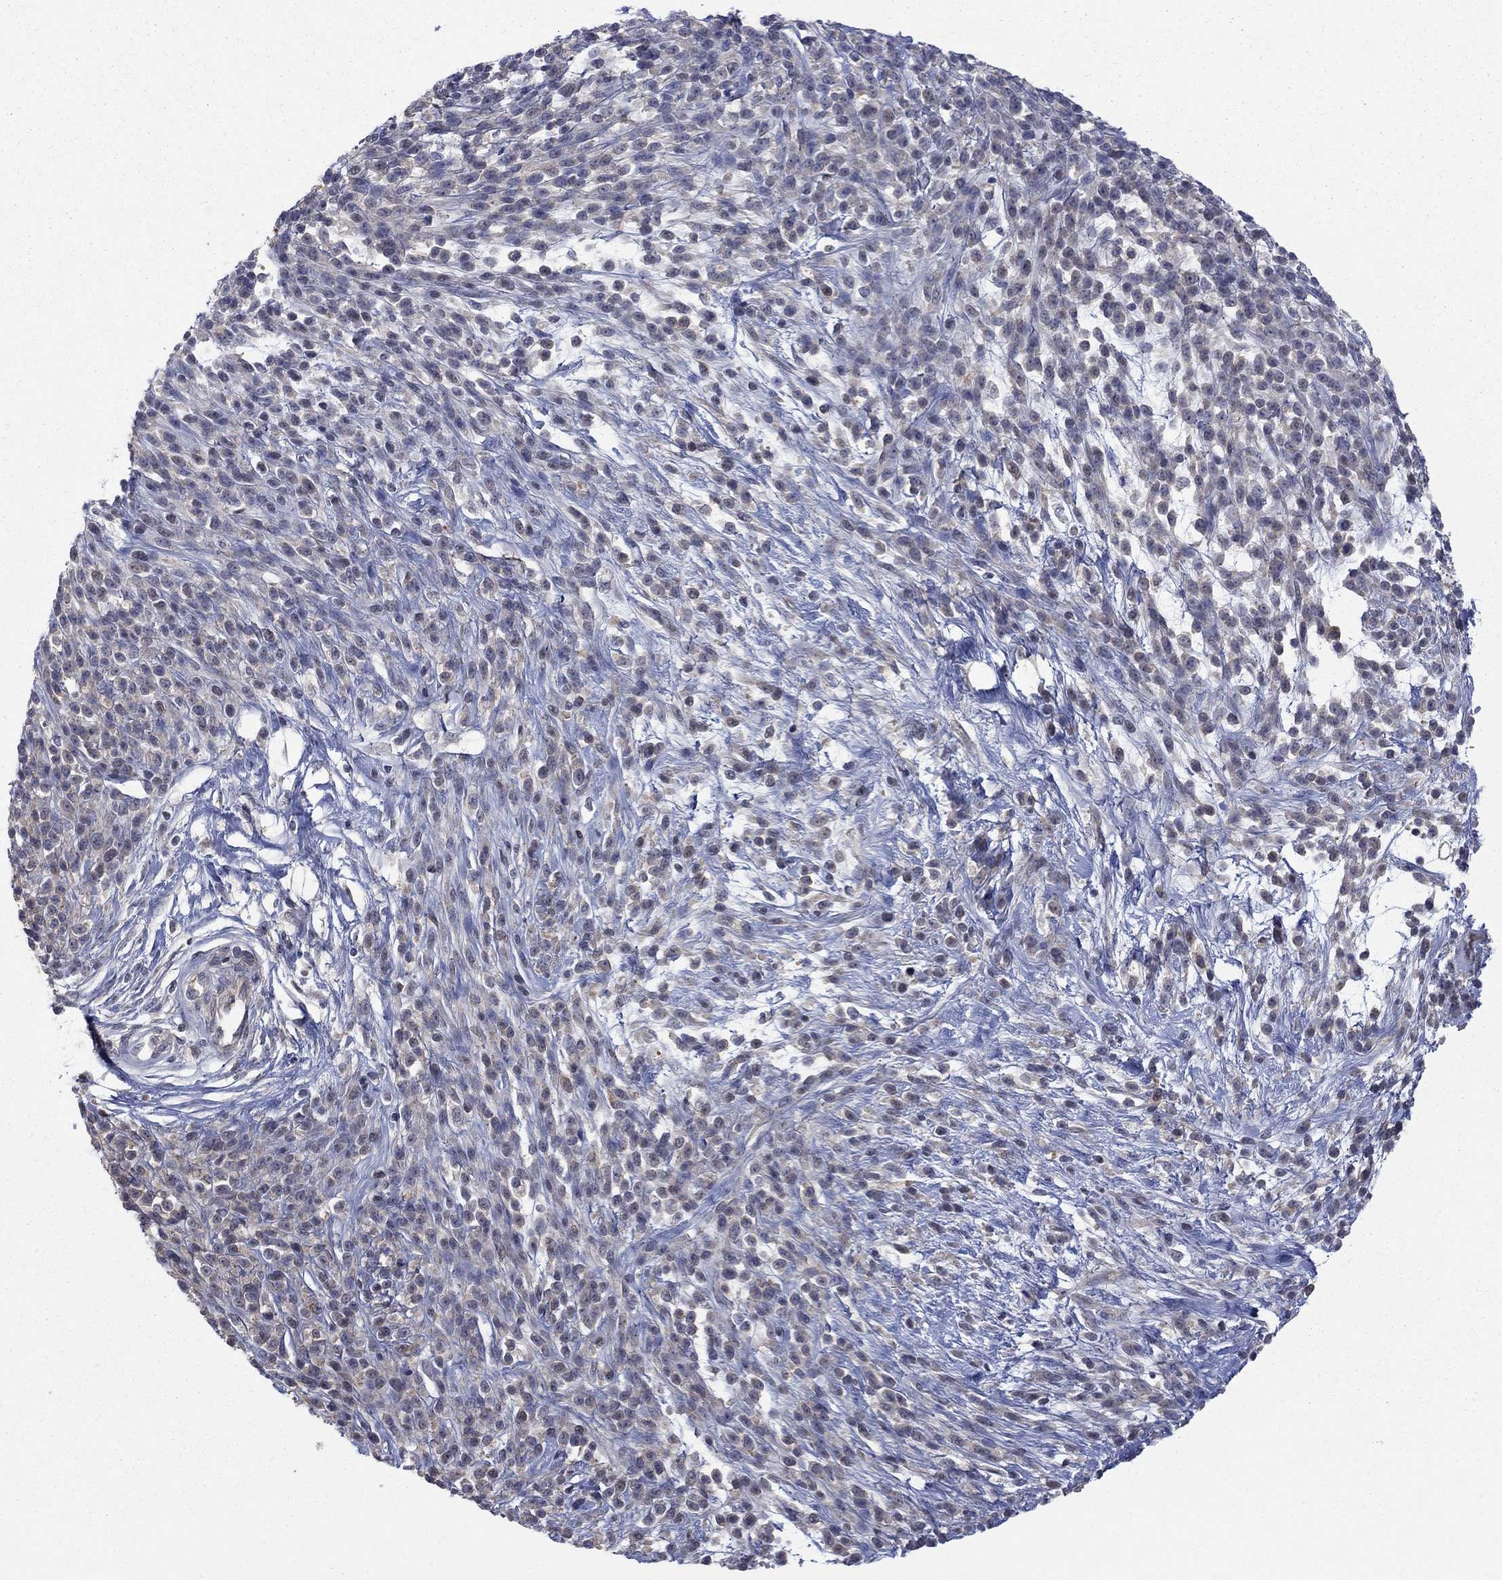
{"staining": {"intensity": "negative", "quantity": "none", "location": "none"}, "tissue": "melanoma", "cell_type": "Tumor cells", "image_type": "cancer", "snomed": [{"axis": "morphology", "description": "Malignant melanoma, NOS"}, {"axis": "topography", "description": "Skin"}, {"axis": "topography", "description": "Skin of trunk"}], "caption": "Malignant melanoma was stained to show a protein in brown. There is no significant expression in tumor cells.", "gene": "PDZD2", "patient": {"sex": "male", "age": 74}}